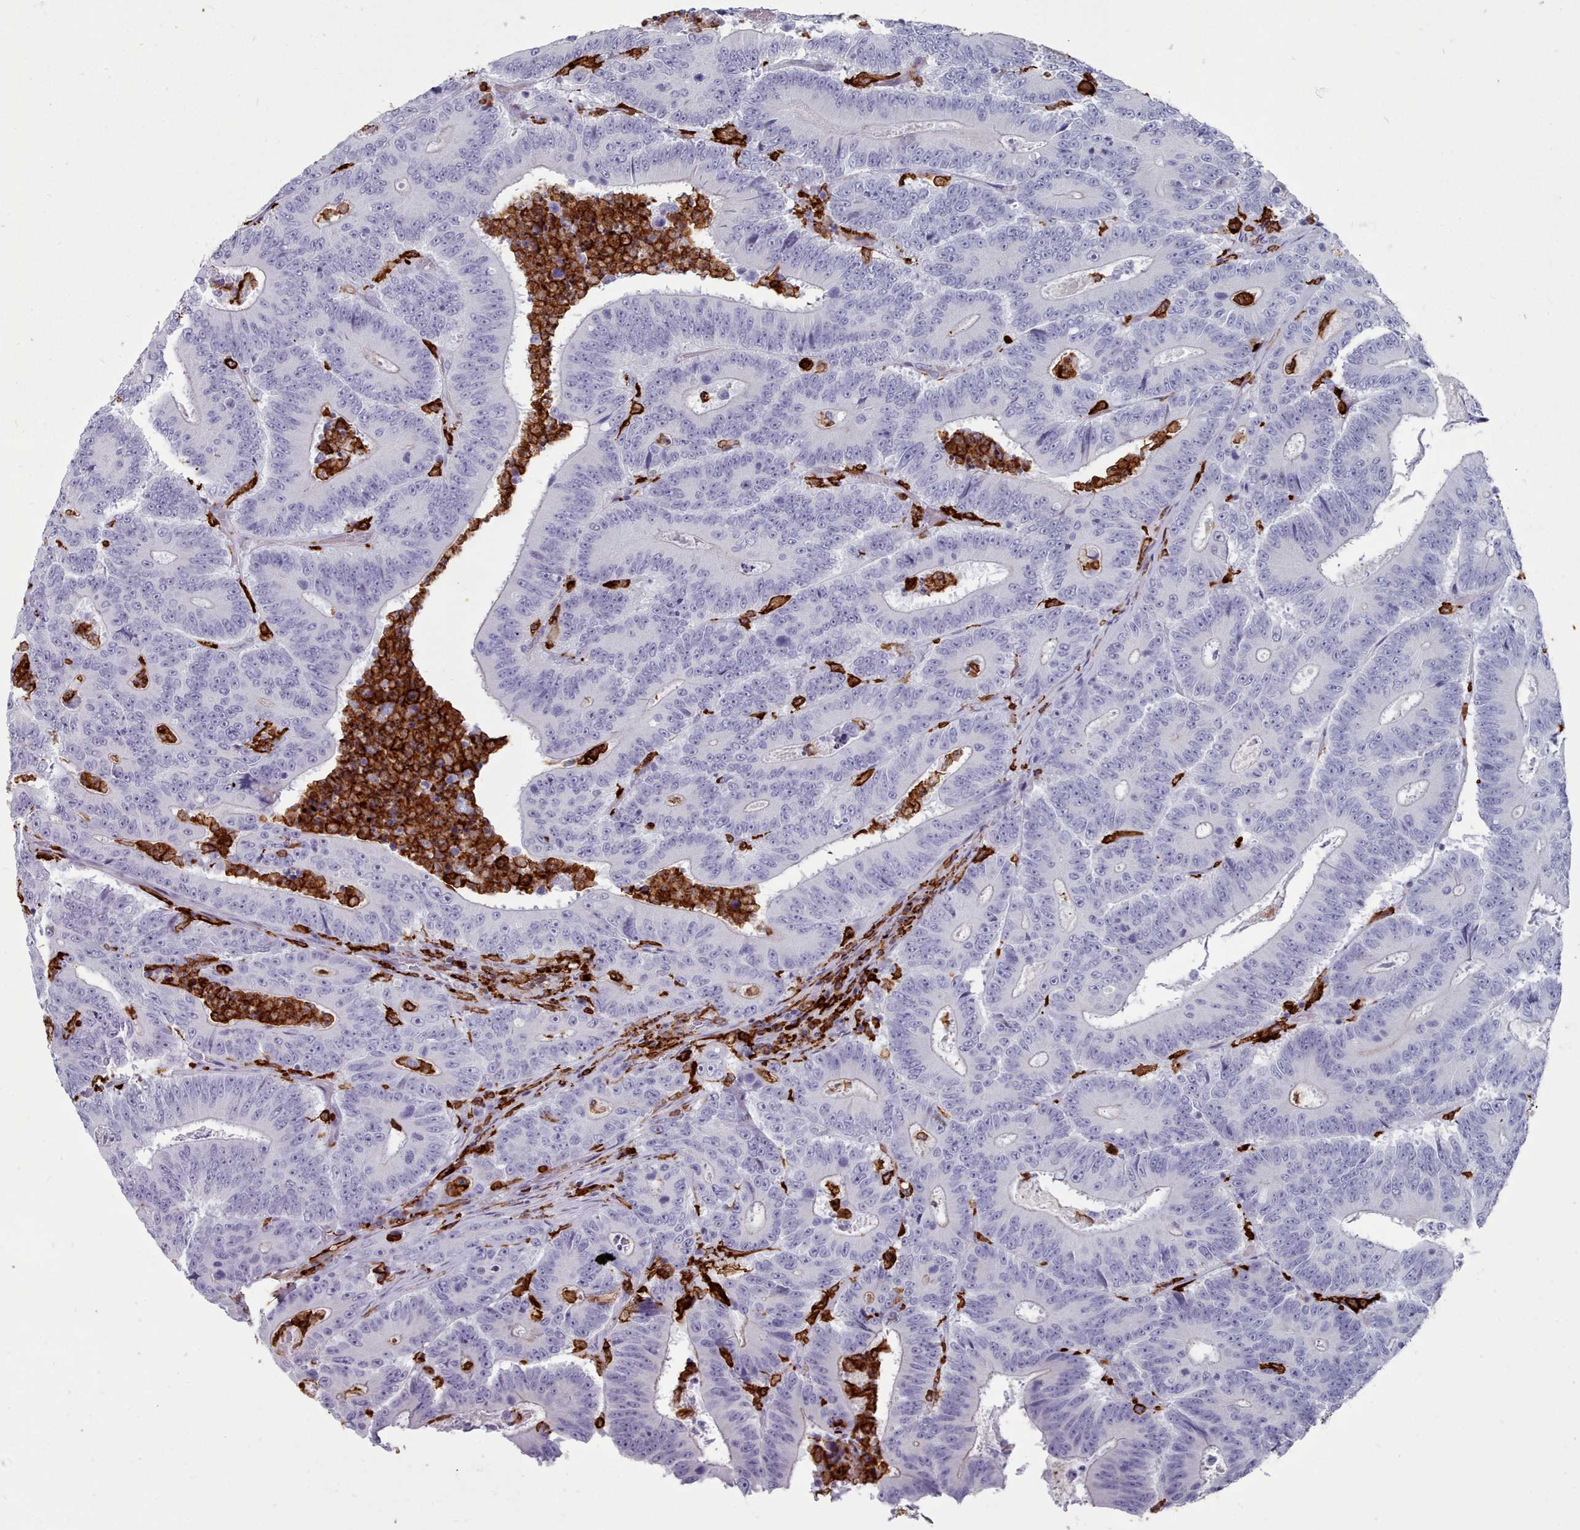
{"staining": {"intensity": "negative", "quantity": "none", "location": "none"}, "tissue": "colorectal cancer", "cell_type": "Tumor cells", "image_type": "cancer", "snomed": [{"axis": "morphology", "description": "Adenocarcinoma, NOS"}, {"axis": "topography", "description": "Colon"}], "caption": "An image of colorectal cancer stained for a protein demonstrates no brown staining in tumor cells. (DAB (3,3'-diaminobenzidine) immunohistochemistry with hematoxylin counter stain).", "gene": "AIF1", "patient": {"sex": "male", "age": 83}}